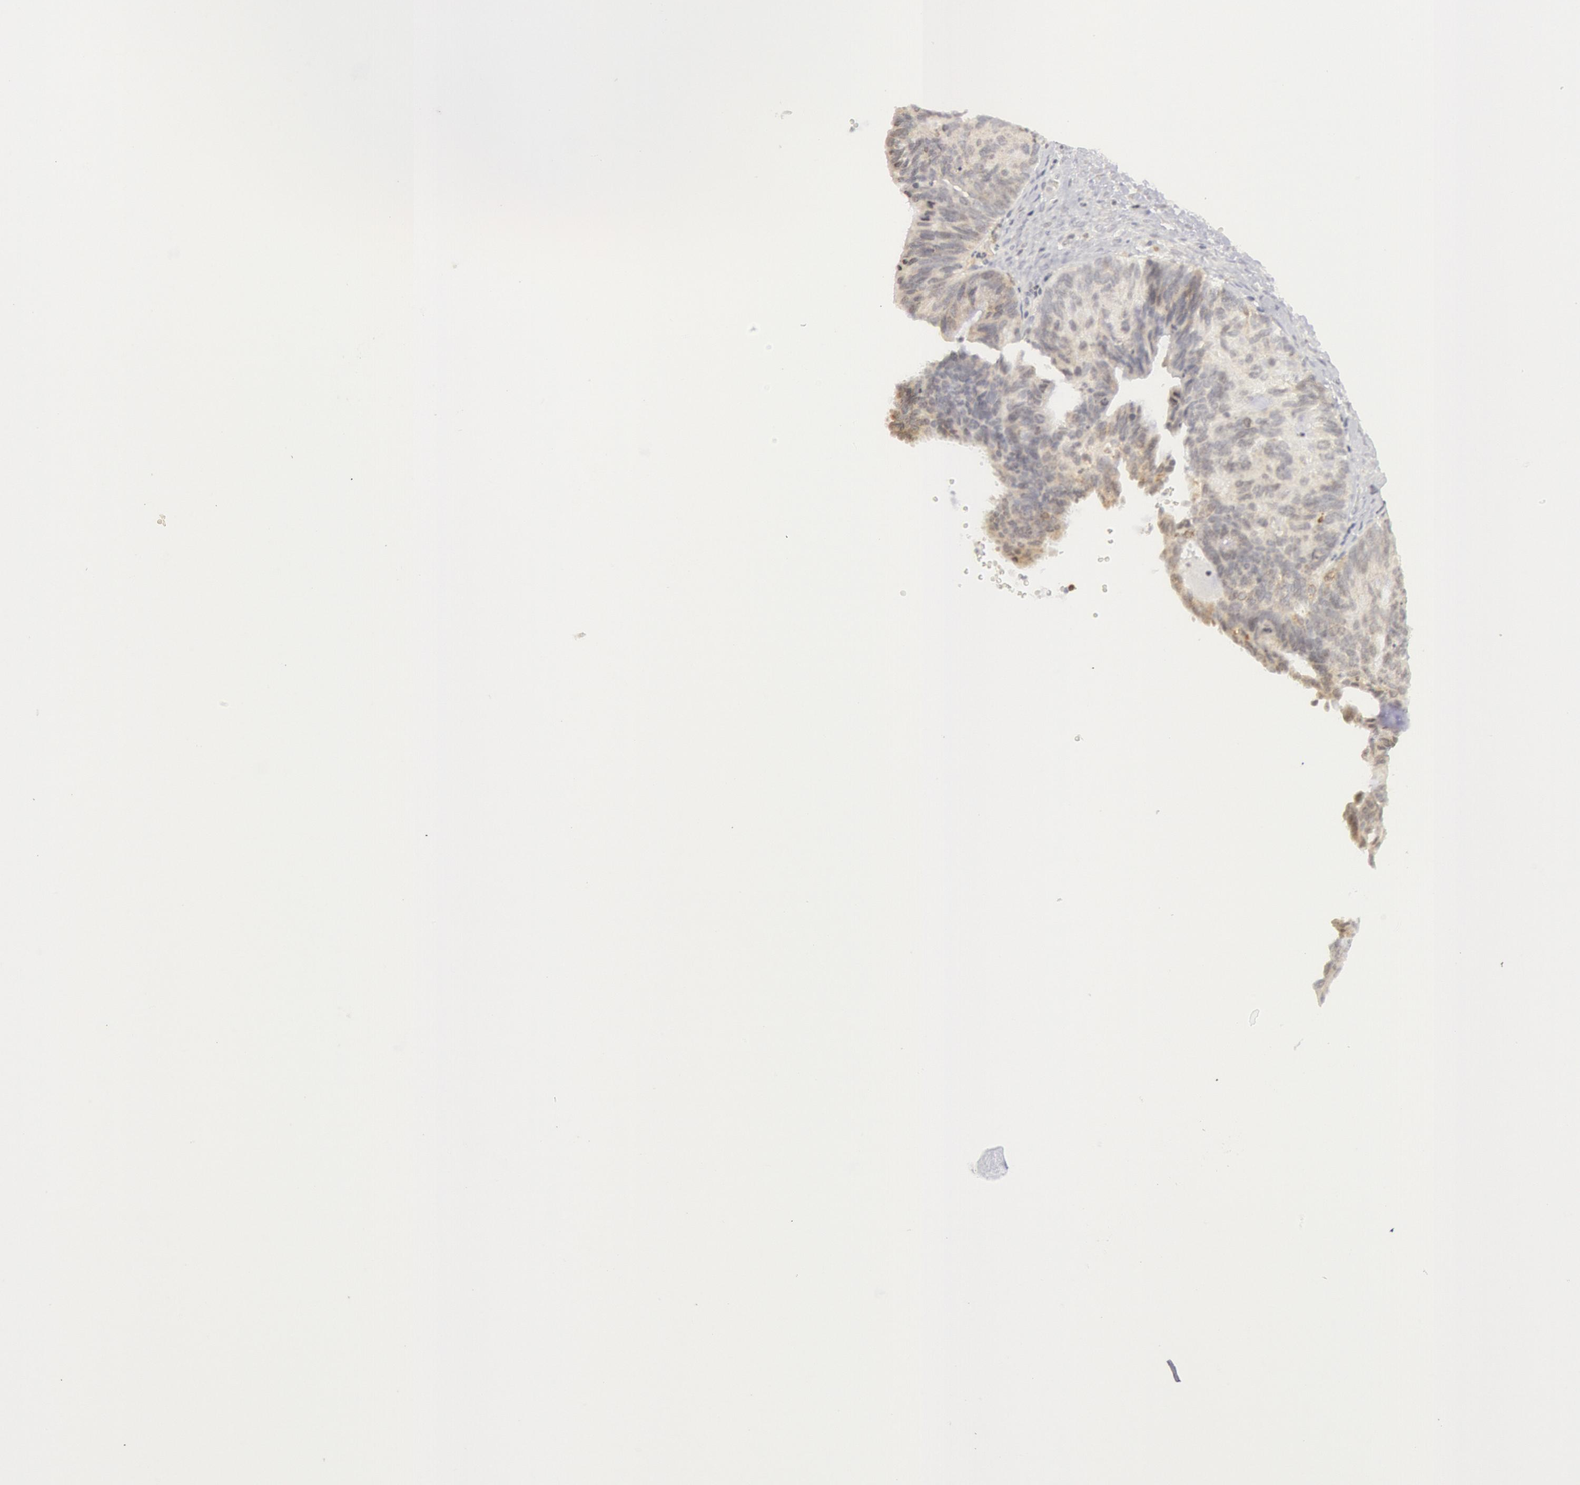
{"staining": {"intensity": "weak", "quantity": "<25%", "location": "cytoplasmic/membranous"}, "tissue": "ovarian cancer", "cell_type": "Tumor cells", "image_type": "cancer", "snomed": [{"axis": "morphology", "description": "Carcinoma, endometroid"}, {"axis": "topography", "description": "Ovary"}], "caption": "The photomicrograph demonstrates no significant expression in tumor cells of ovarian cancer (endometroid carcinoma).", "gene": "PTGS2", "patient": {"sex": "female", "age": 52}}